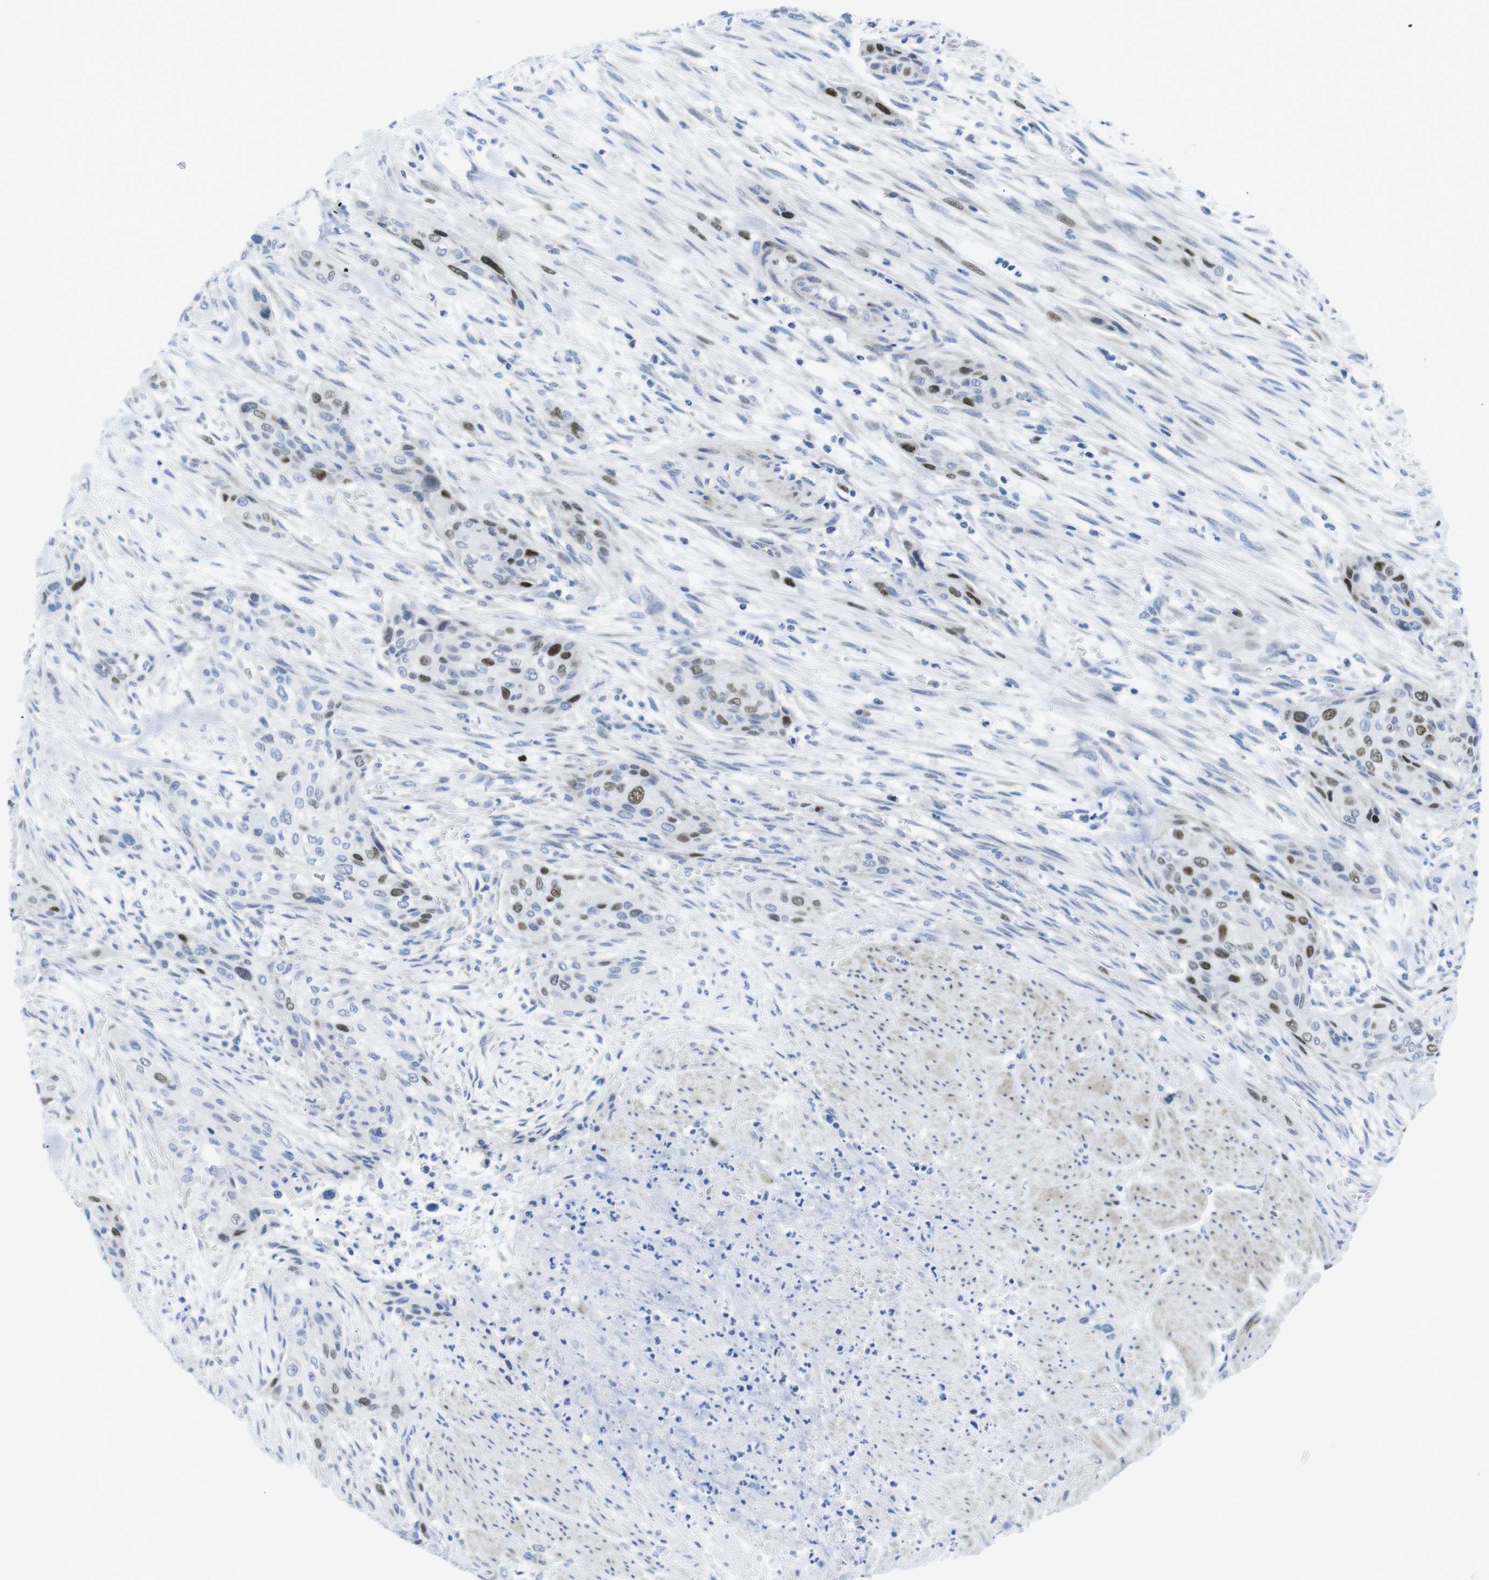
{"staining": {"intensity": "moderate", "quantity": "25%-75%", "location": "nuclear"}, "tissue": "urothelial cancer", "cell_type": "Tumor cells", "image_type": "cancer", "snomed": [{"axis": "morphology", "description": "Urothelial carcinoma, High grade"}, {"axis": "topography", "description": "Urinary bladder"}], "caption": "High-grade urothelial carcinoma was stained to show a protein in brown. There is medium levels of moderate nuclear positivity in about 25%-75% of tumor cells.", "gene": "CHAF1A", "patient": {"sex": "male", "age": 35}}